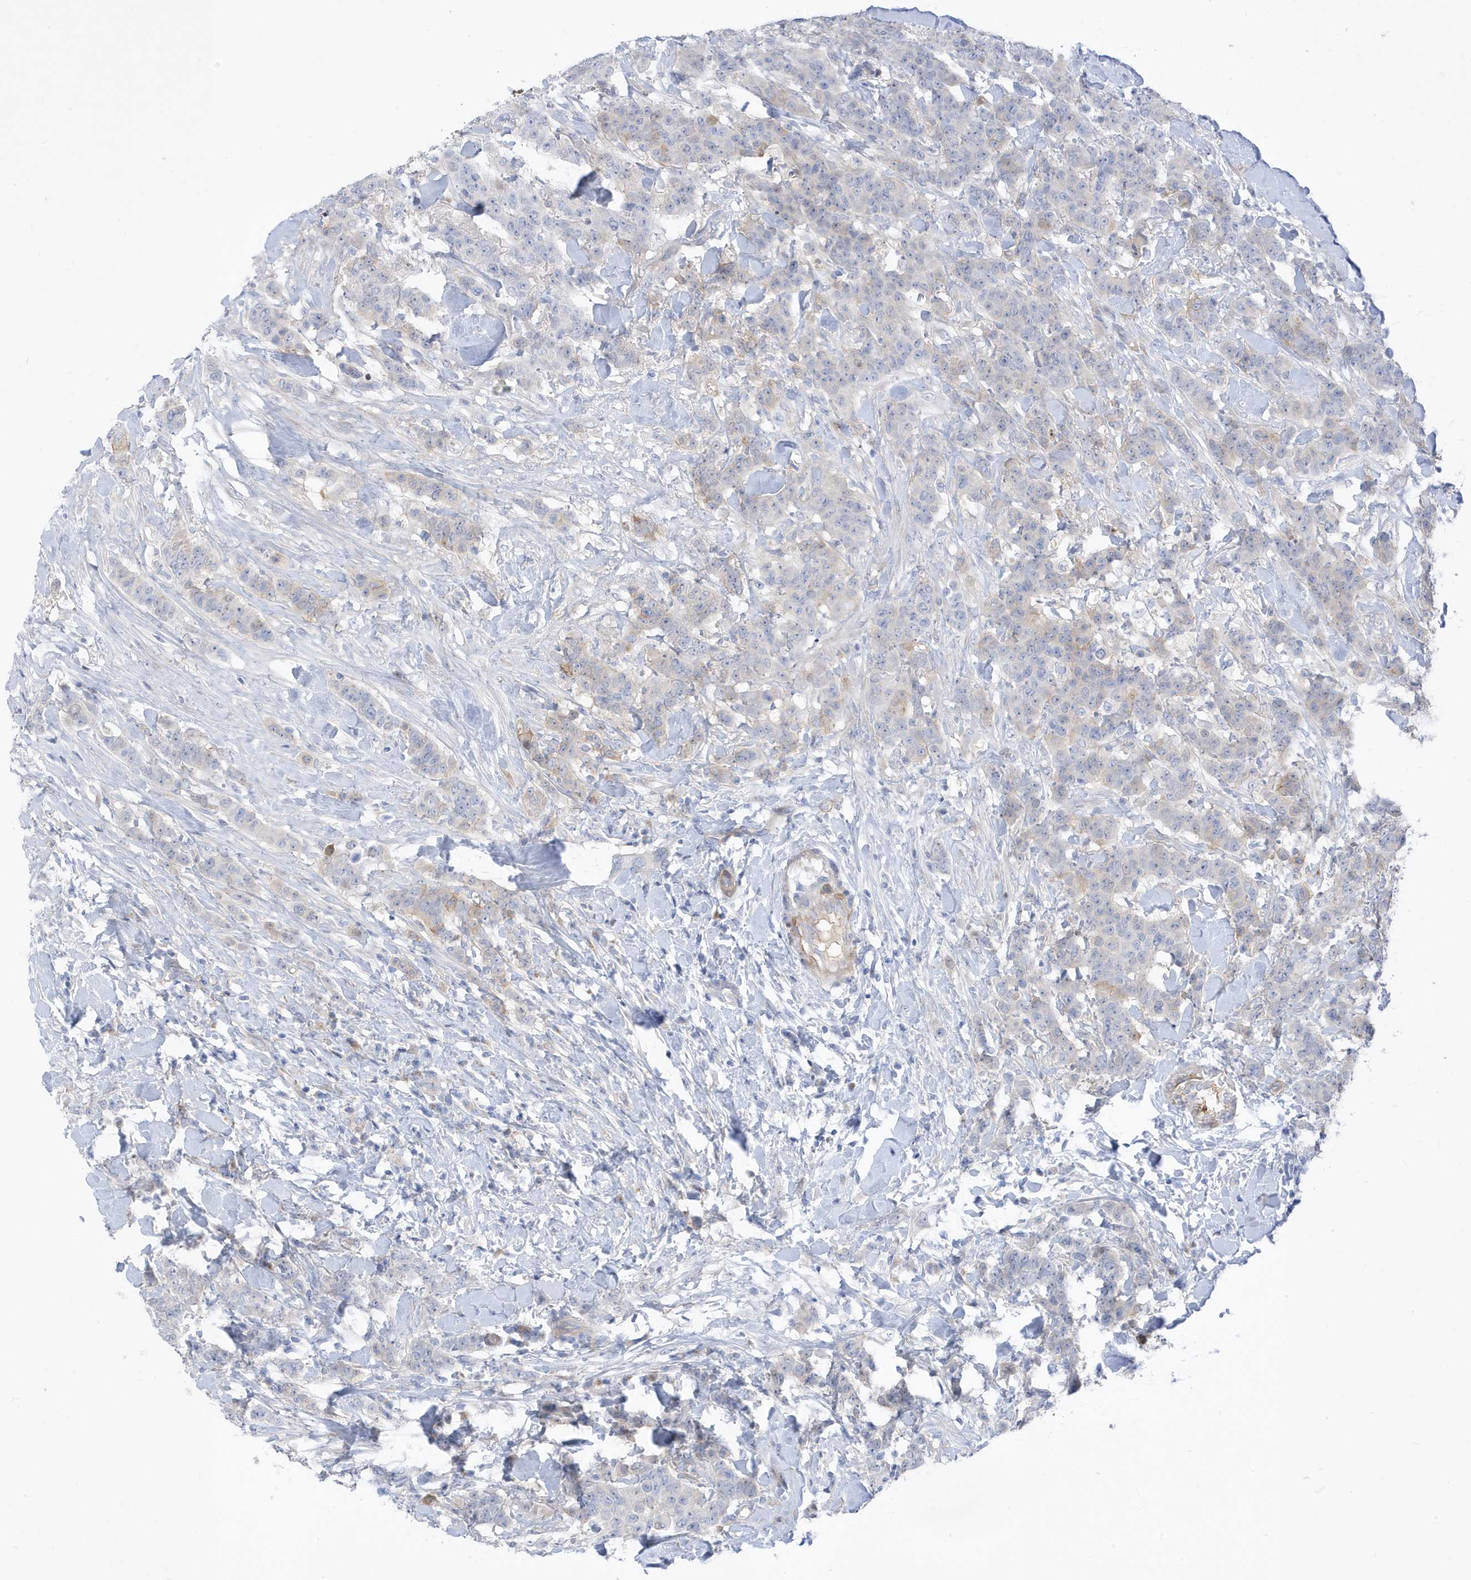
{"staining": {"intensity": "negative", "quantity": "none", "location": "none"}, "tissue": "breast cancer", "cell_type": "Tumor cells", "image_type": "cancer", "snomed": [{"axis": "morphology", "description": "Duct carcinoma"}, {"axis": "topography", "description": "Breast"}], "caption": "This is an IHC histopathology image of infiltrating ductal carcinoma (breast). There is no expression in tumor cells.", "gene": "ATP13A5", "patient": {"sex": "female", "age": 40}}